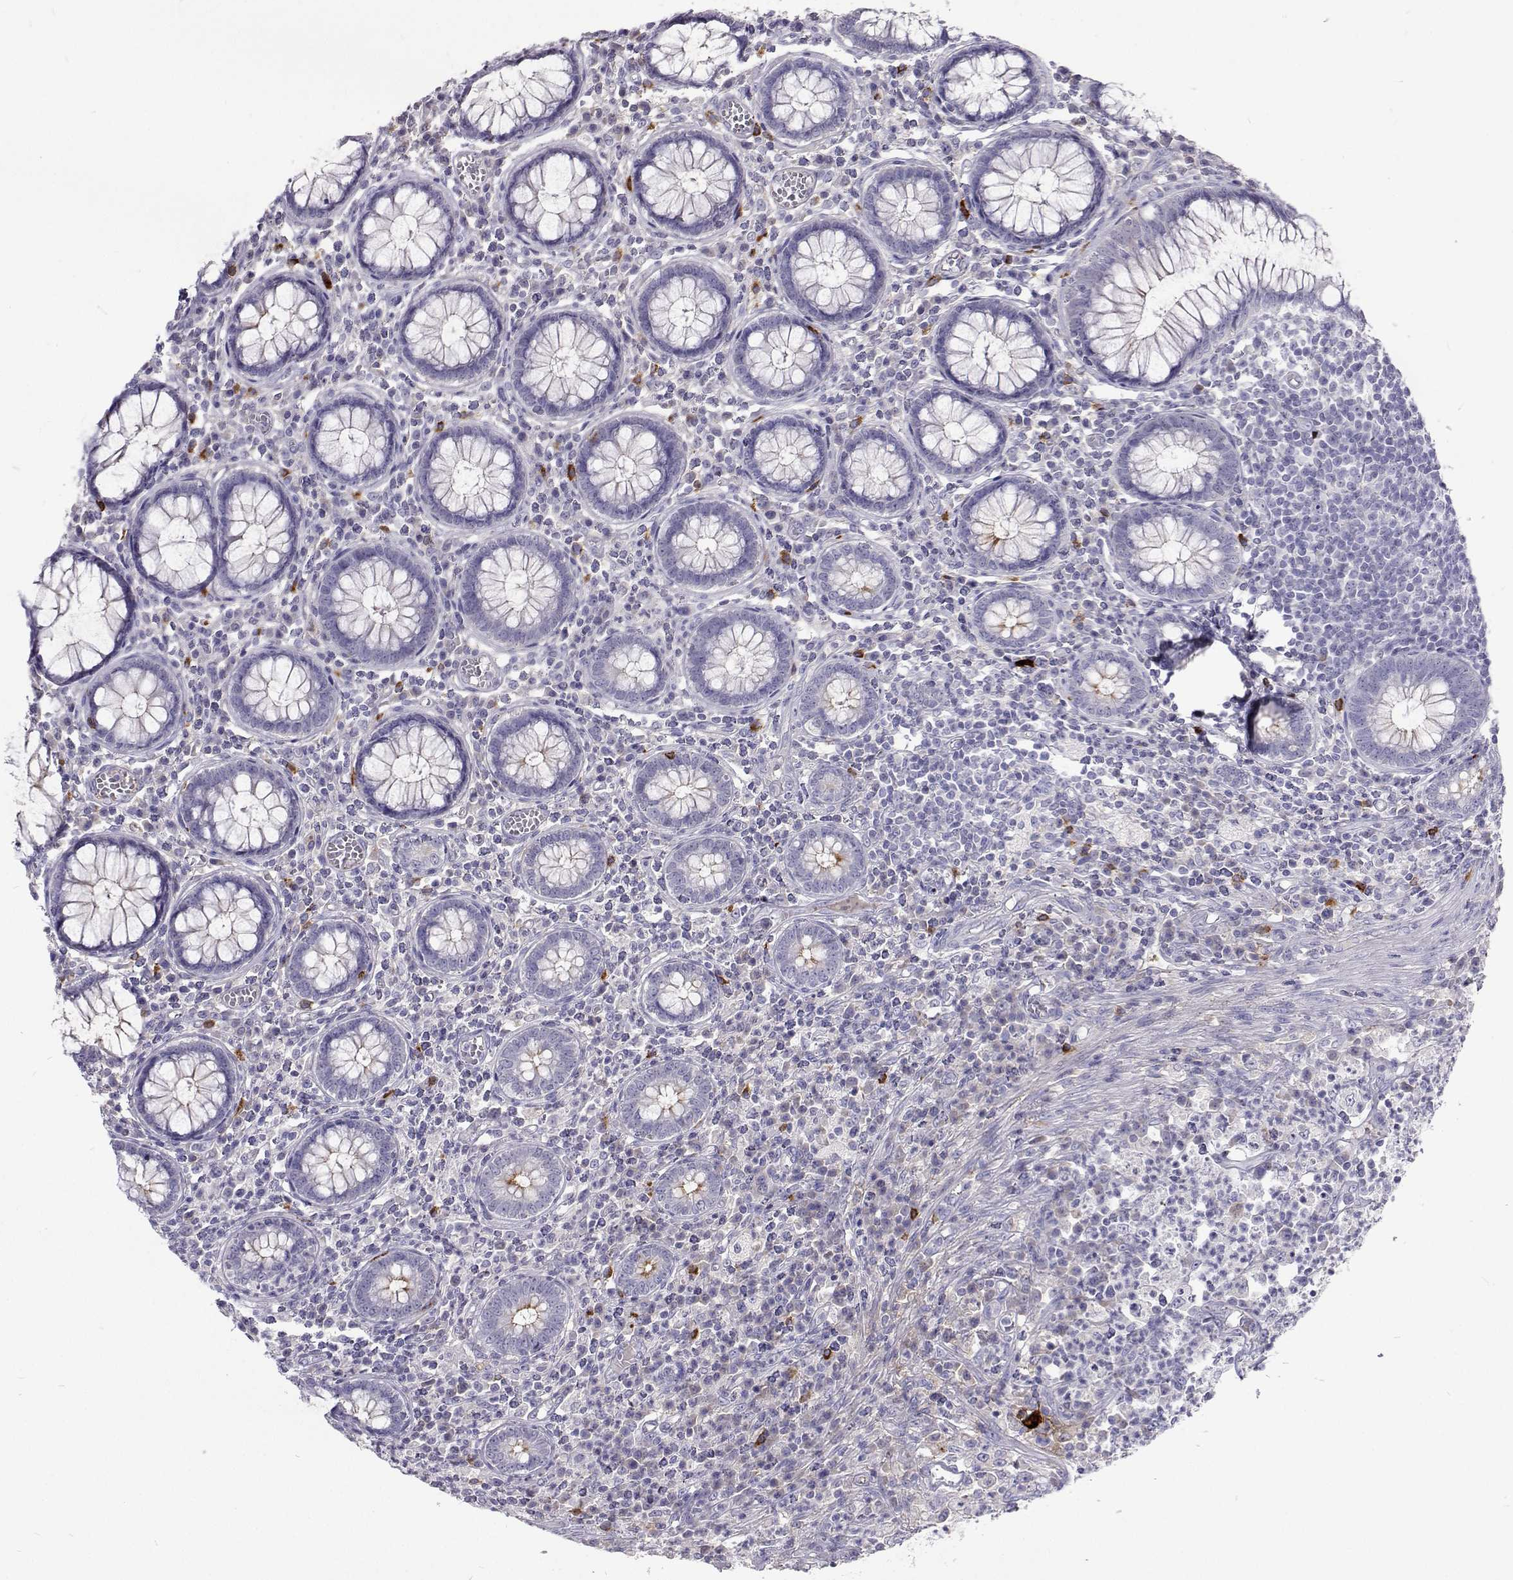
{"staining": {"intensity": "negative", "quantity": "none", "location": "none"}, "tissue": "colorectal cancer", "cell_type": "Tumor cells", "image_type": "cancer", "snomed": [{"axis": "morphology", "description": "Adenocarcinoma, NOS"}, {"axis": "topography", "description": "Colon"}], "caption": "Immunohistochemistry image of neoplastic tissue: human colorectal adenocarcinoma stained with DAB (3,3'-diaminobenzidine) exhibits no significant protein positivity in tumor cells. The staining was performed using DAB to visualize the protein expression in brown, while the nuclei were stained in blue with hematoxylin (Magnification: 20x).", "gene": "CFAP44", "patient": {"sex": "male", "age": 65}}